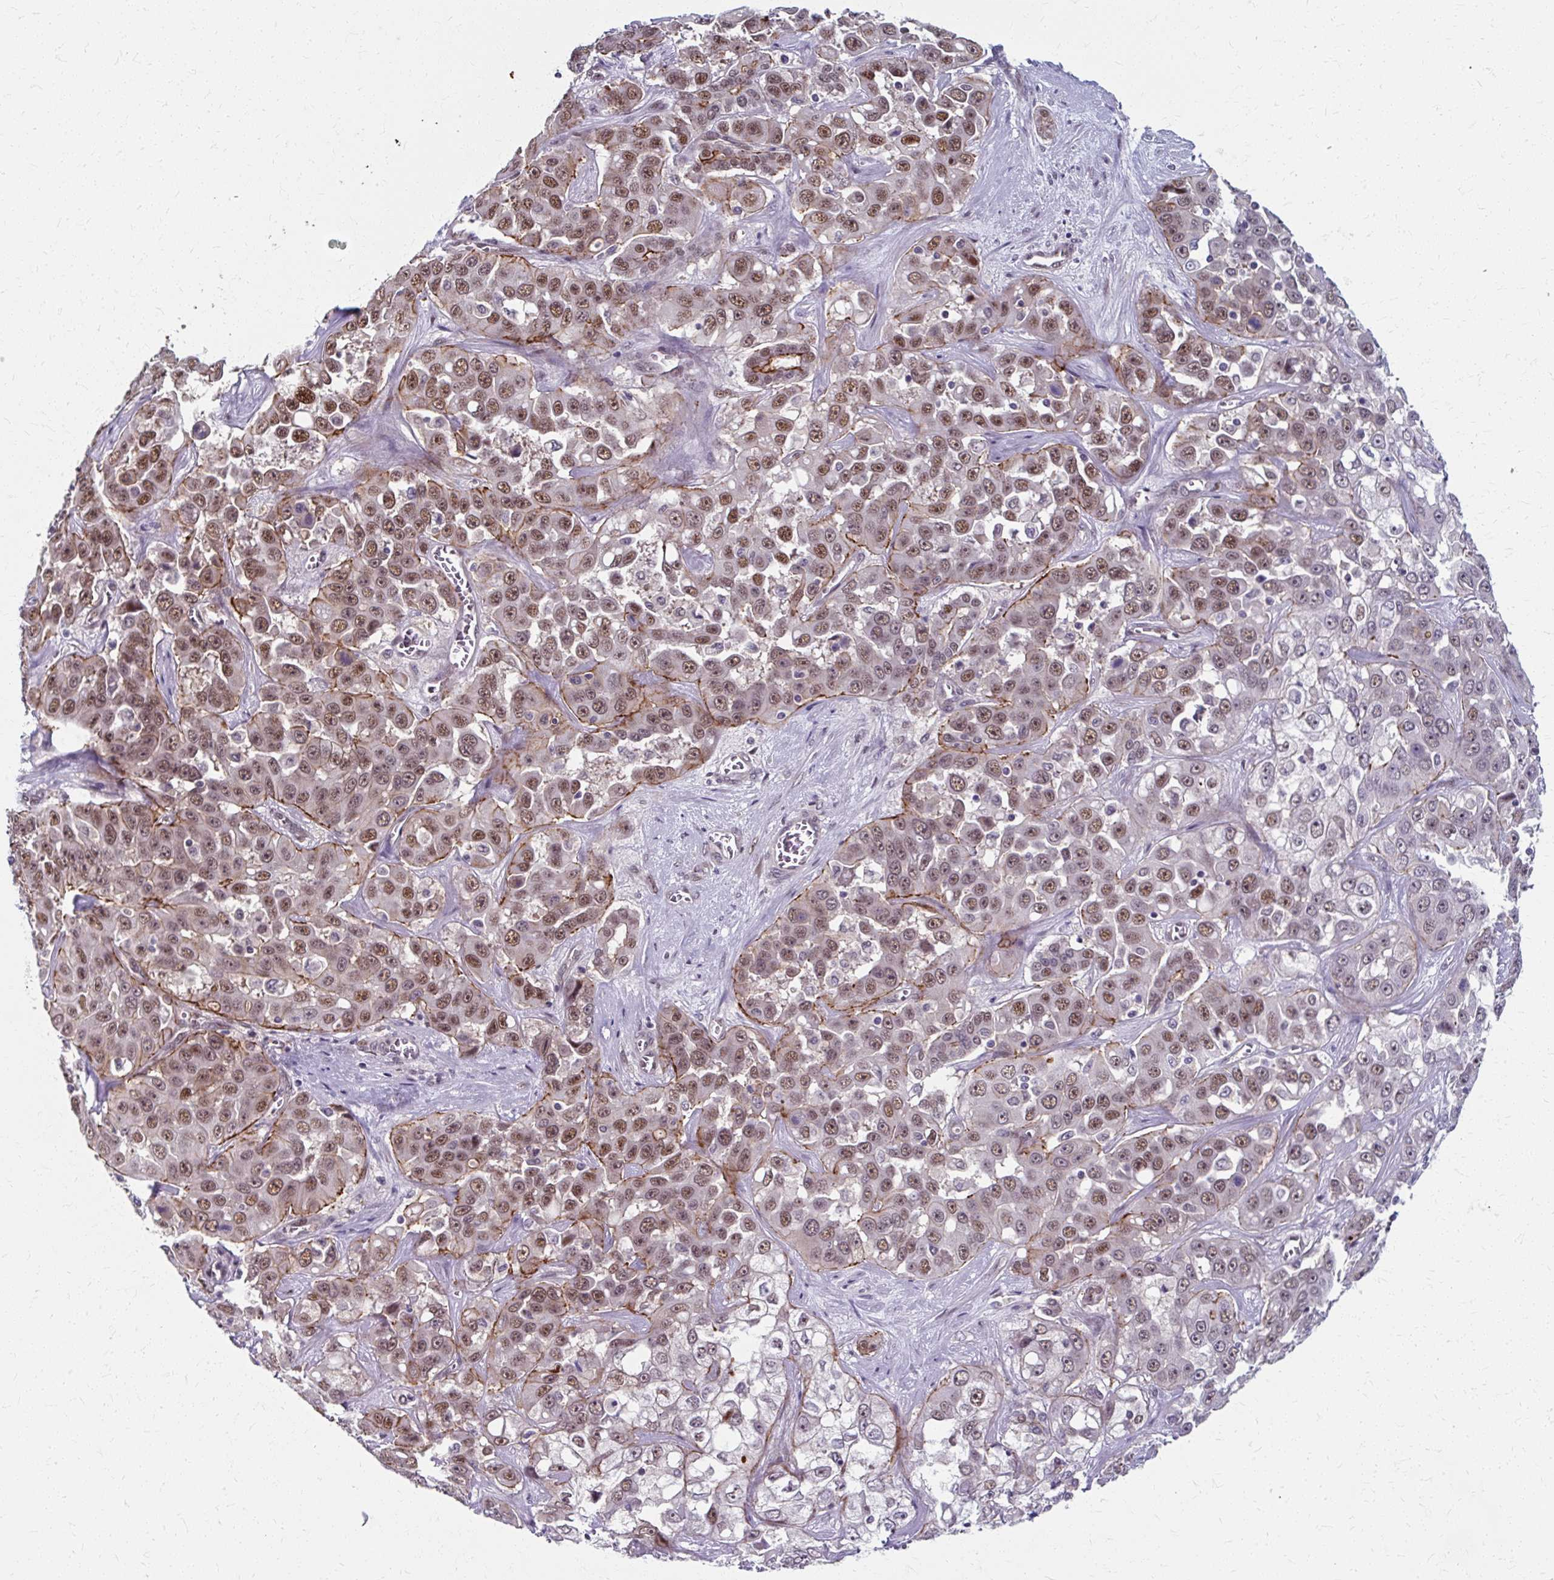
{"staining": {"intensity": "weak", "quantity": "<25%", "location": "cytoplasmic/membranous"}, "tissue": "liver cancer", "cell_type": "Tumor cells", "image_type": "cancer", "snomed": [{"axis": "morphology", "description": "Cholangiocarcinoma"}, {"axis": "topography", "description": "Liver"}], "caption": "Immunohistochemistry (IHC) of cholangiocarcinoma (liver) displays no staining in tumor cells.", "gene": "ZNF555", "patient": {"sex": "female", "age": 52}}